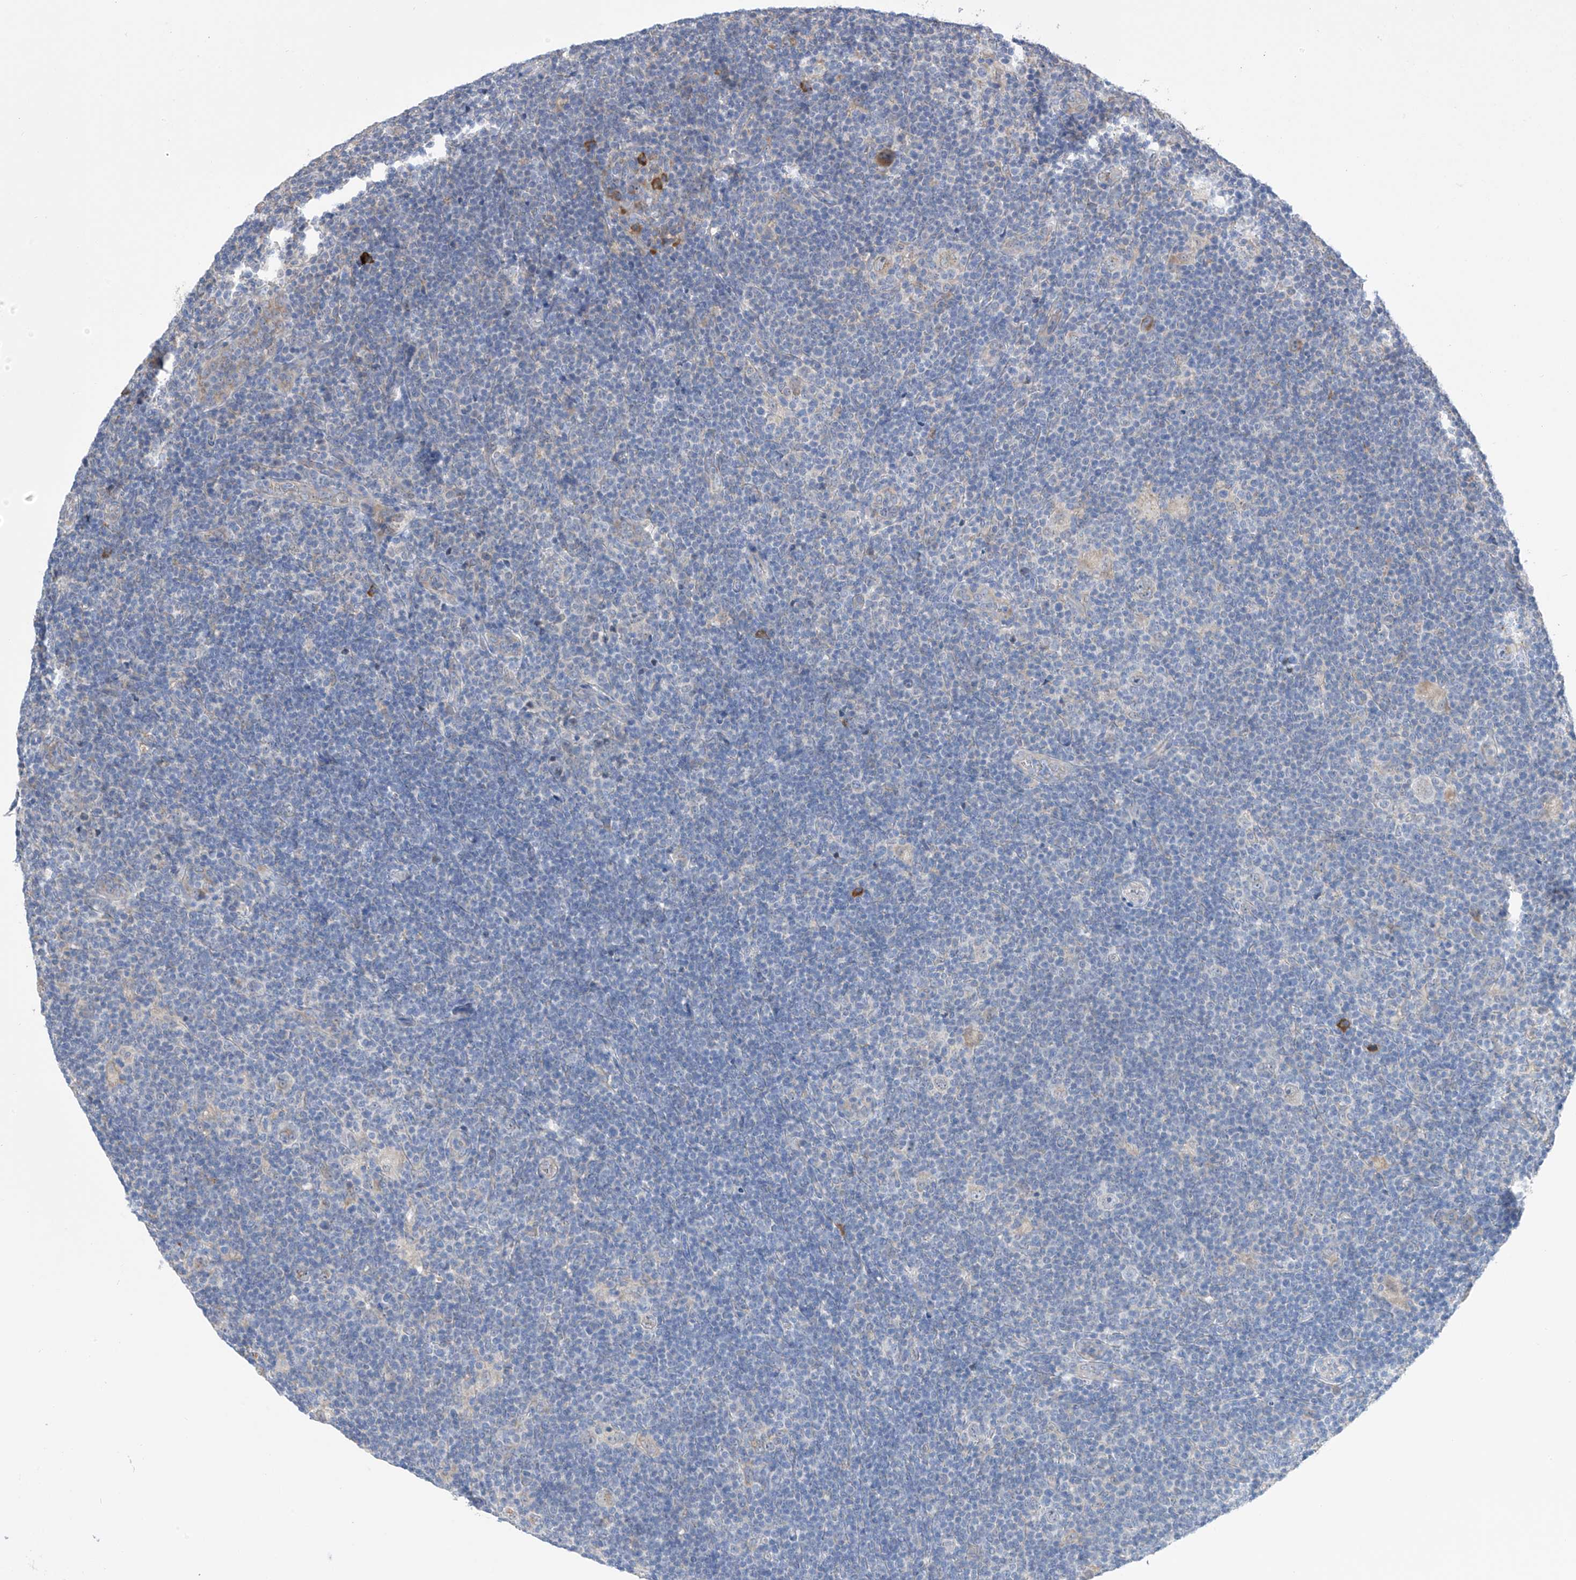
{"staining": {"intensity": "negative", "quantity": "none", "location": "none"}, "tissue": "lymphoma", "cell_type": "Tumor cells", "image_type": "cancer", "snomed": [{"axis": "morphology", "description": "Hodgkin's disease, NOS"}, {"axis": "topography", "description": "Lymph node"}], "caption": "Hodgkin's disease was stained to show a protein in brown. There is no significant positivity in tumor cells. Nuclei are stained in blue.", "gene": "REC8", "patient": {"sex": "female", "age": 57}}